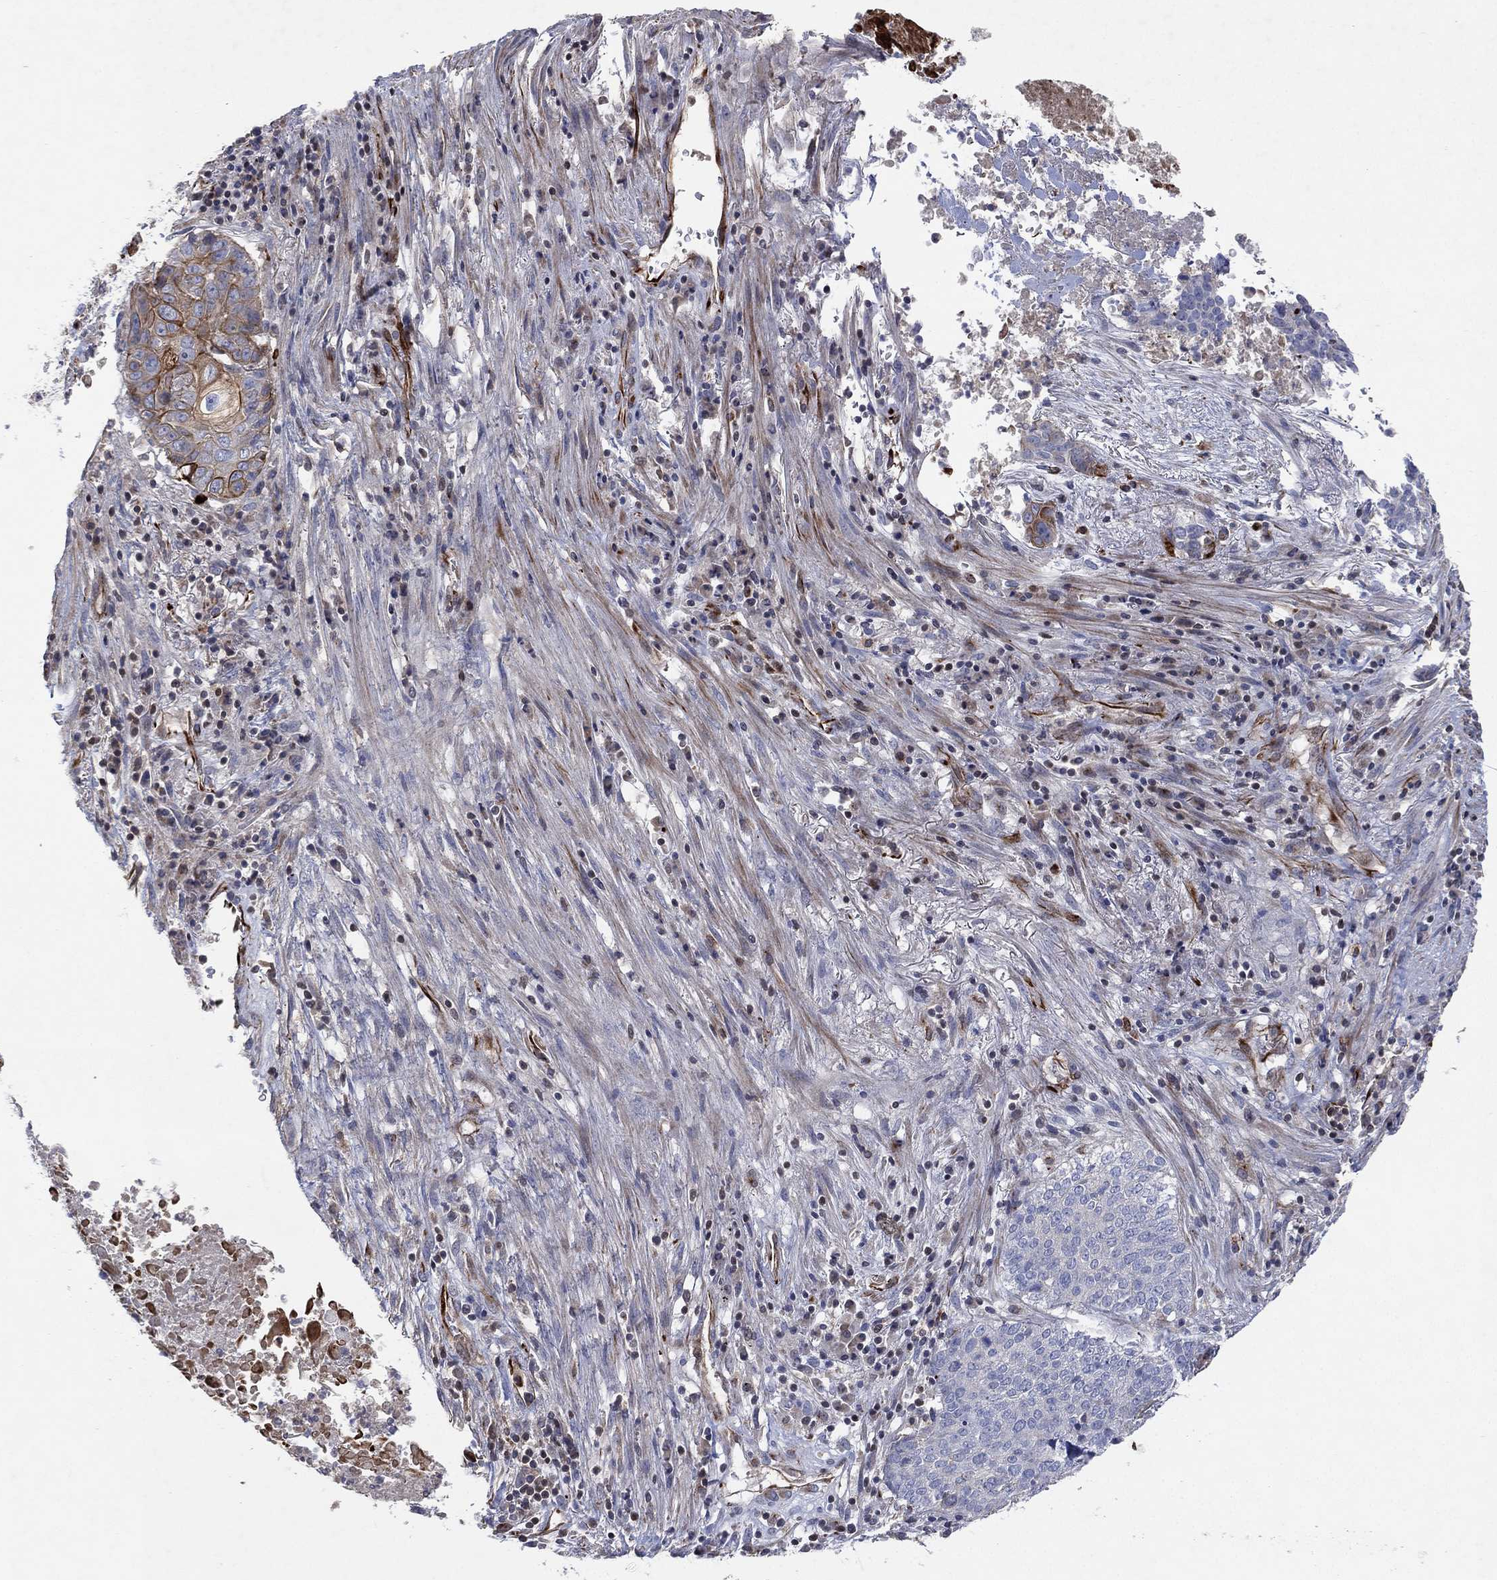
{"staining": {"intensity": "negative", "quantity": "none", "location": "none"}, "tissue": "lung cancer", "cell_type": "Tumor cells", "image_type": "cancer", "snomed": [{"axis": "morphology", "description": "Squamous cell carcinoma, NOS"}, {"axis": "topography", "description": "Lung"}], "caption": "Micrograph shows no significant protein expression in tumor cells of lung cancer (squamous cell carcinoma).", "gene": "FLI1", "patient": {"sex": "male", "age": 64}}